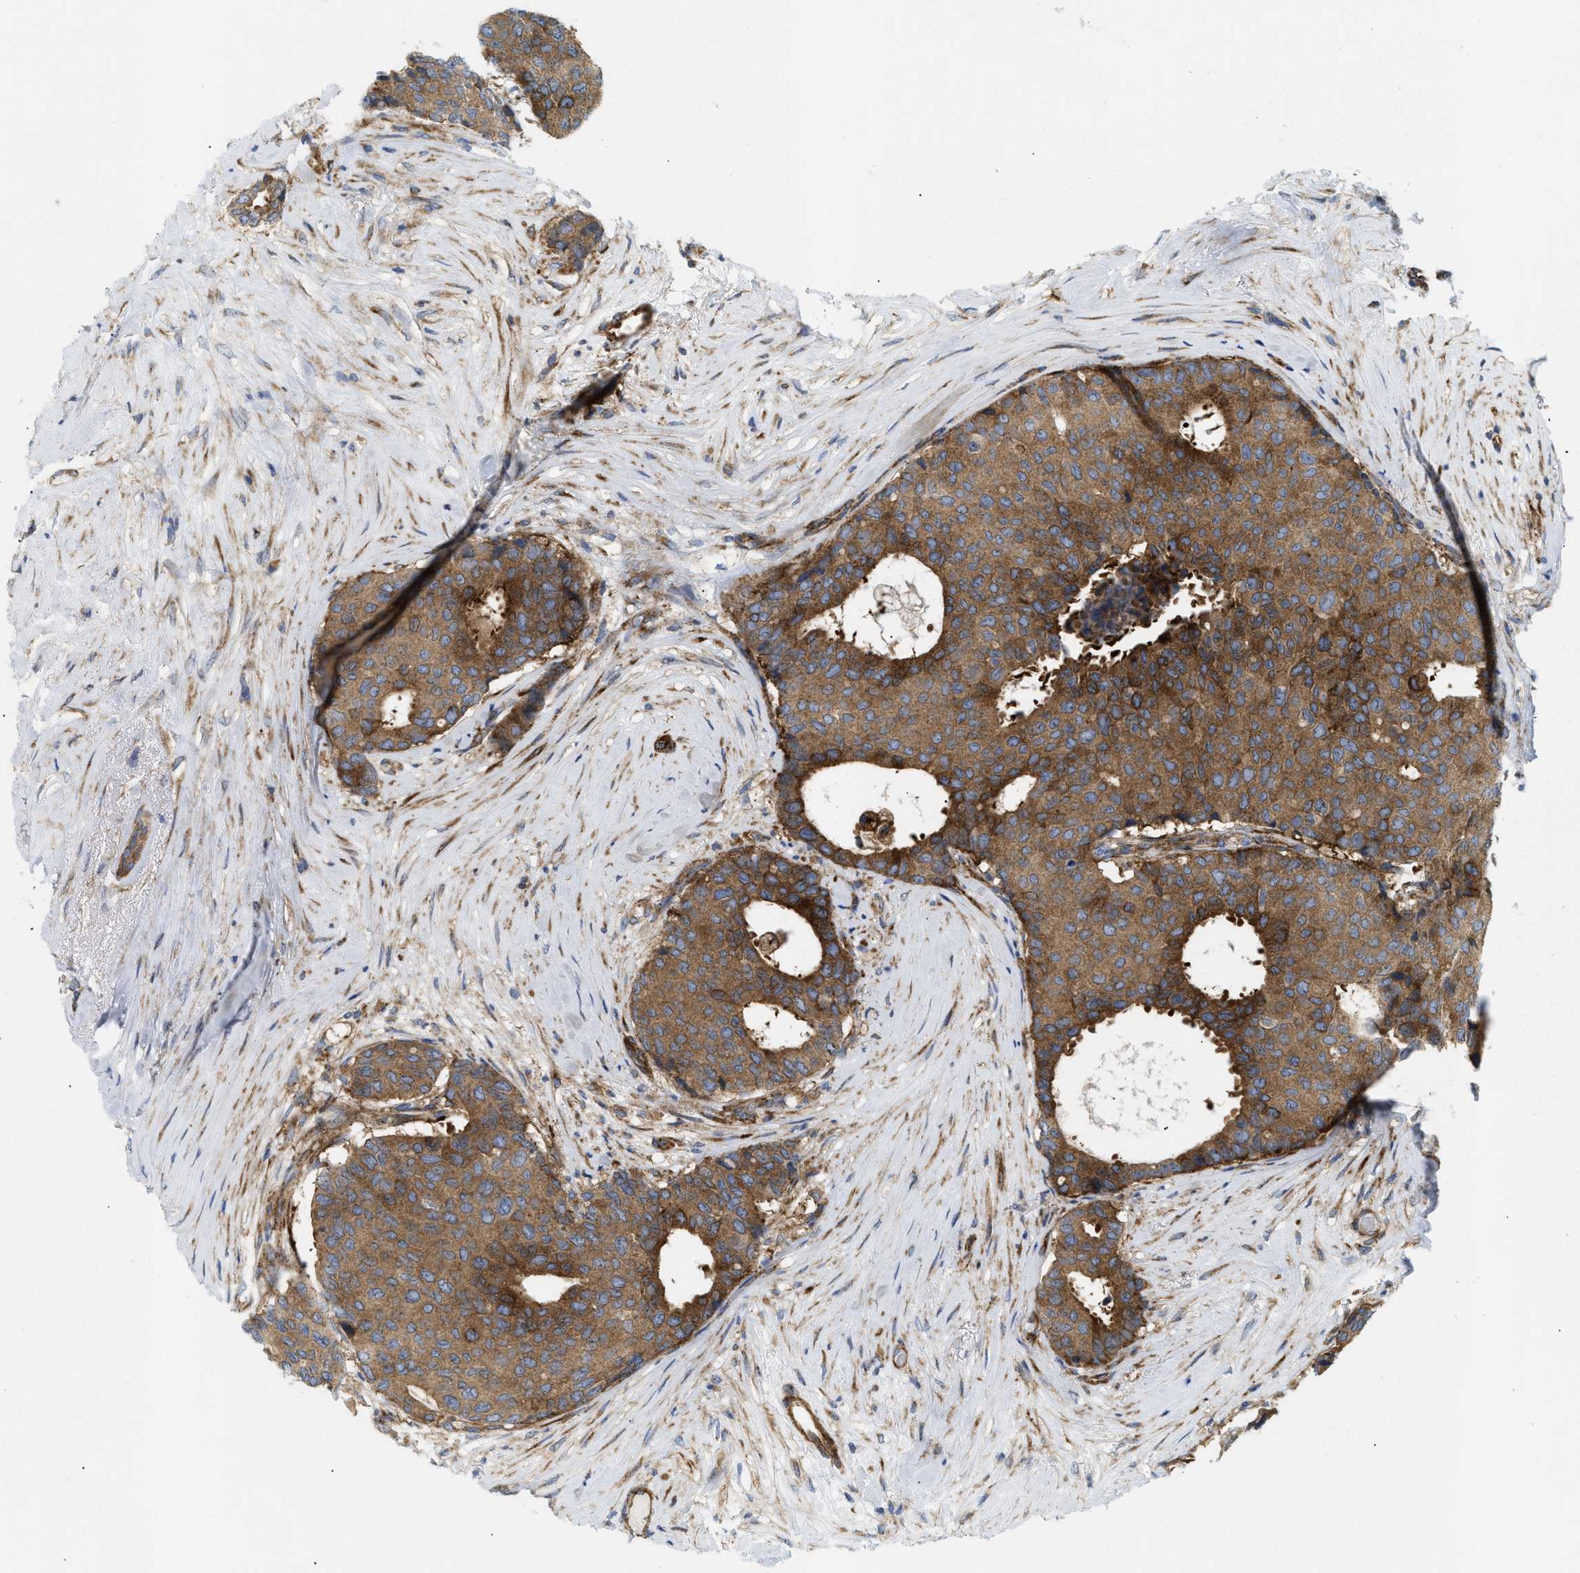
{"staining": {"intensity": "moderate", "quantity": ">75%", "location": "cytoplasmic/membranous"}, "tissue": "breast cancer", "cell_type": "Tumor cells", "image_type": "cancer", "snomed": [{"axis": "morphology", "description": "Duct carcinoma"}, {"axis": "topography", "description": "Breast"}], "caption": "Protein expression analysis of invasive ductal carcinoma (breast) displays moderate cytoplasmic/membranous expression in approximately >75% of tumor cells.", "gene": "DCTN4", "patient": {"sex": "female", "age": 75}}